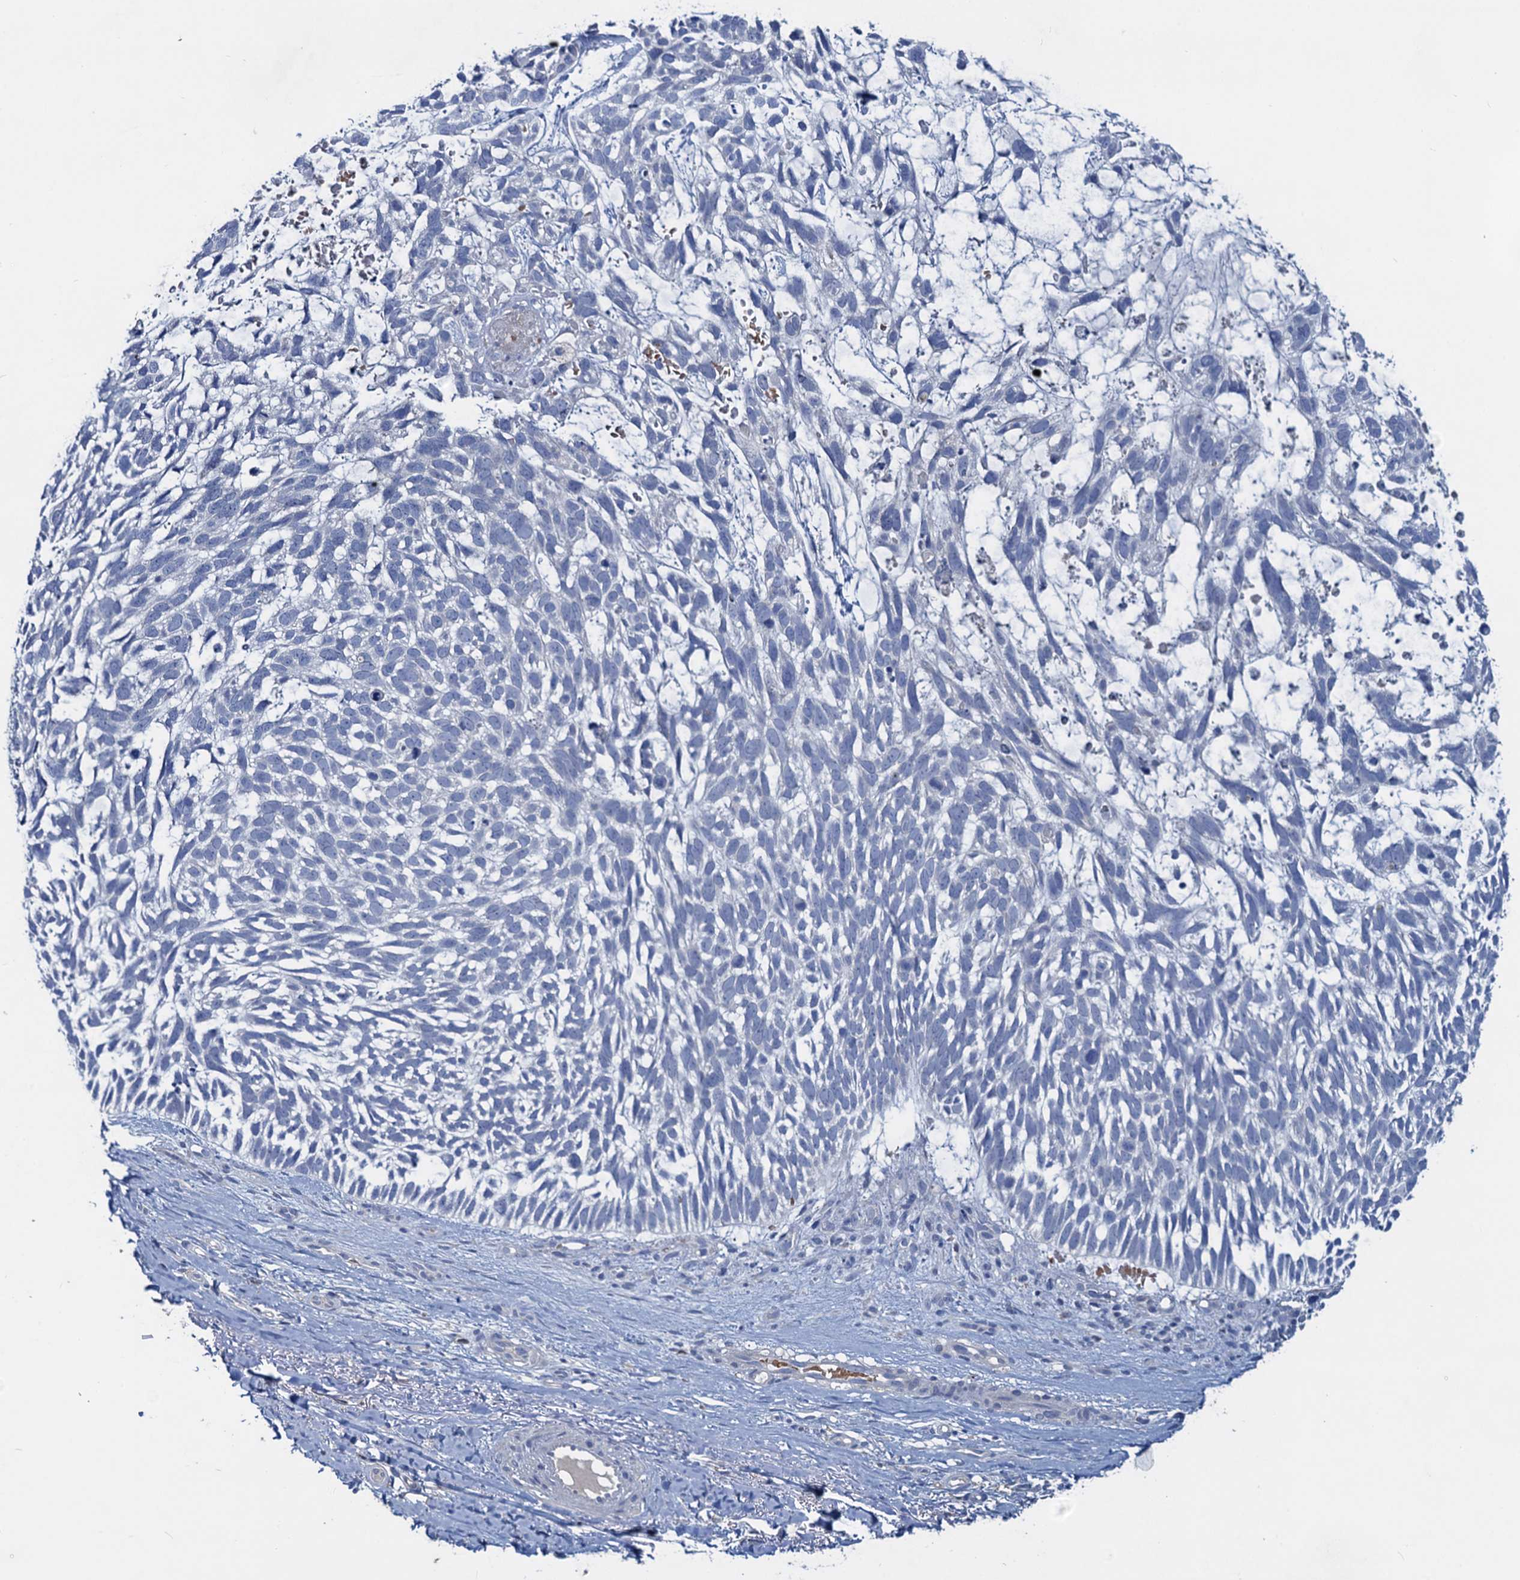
{"staining": {"intensity": "negative", "quantity": "none", "location": "none"}, "tissue": "skin cancer", "cell_type": "Tumor cells", "image_type": "cancer", "snomed": [{"axis": "morphology", "description": "Basal cell carcinoma"}, {"axis": "topography", "description": "Skin"}], "caption": "IHC micrograph of human skin cancer (basal cell carcinoma) stained for a protein (brown), which shows no expression in tumor cells.", "gene": "RTKN2", "patient": {"sex": "male", "age": 88}}